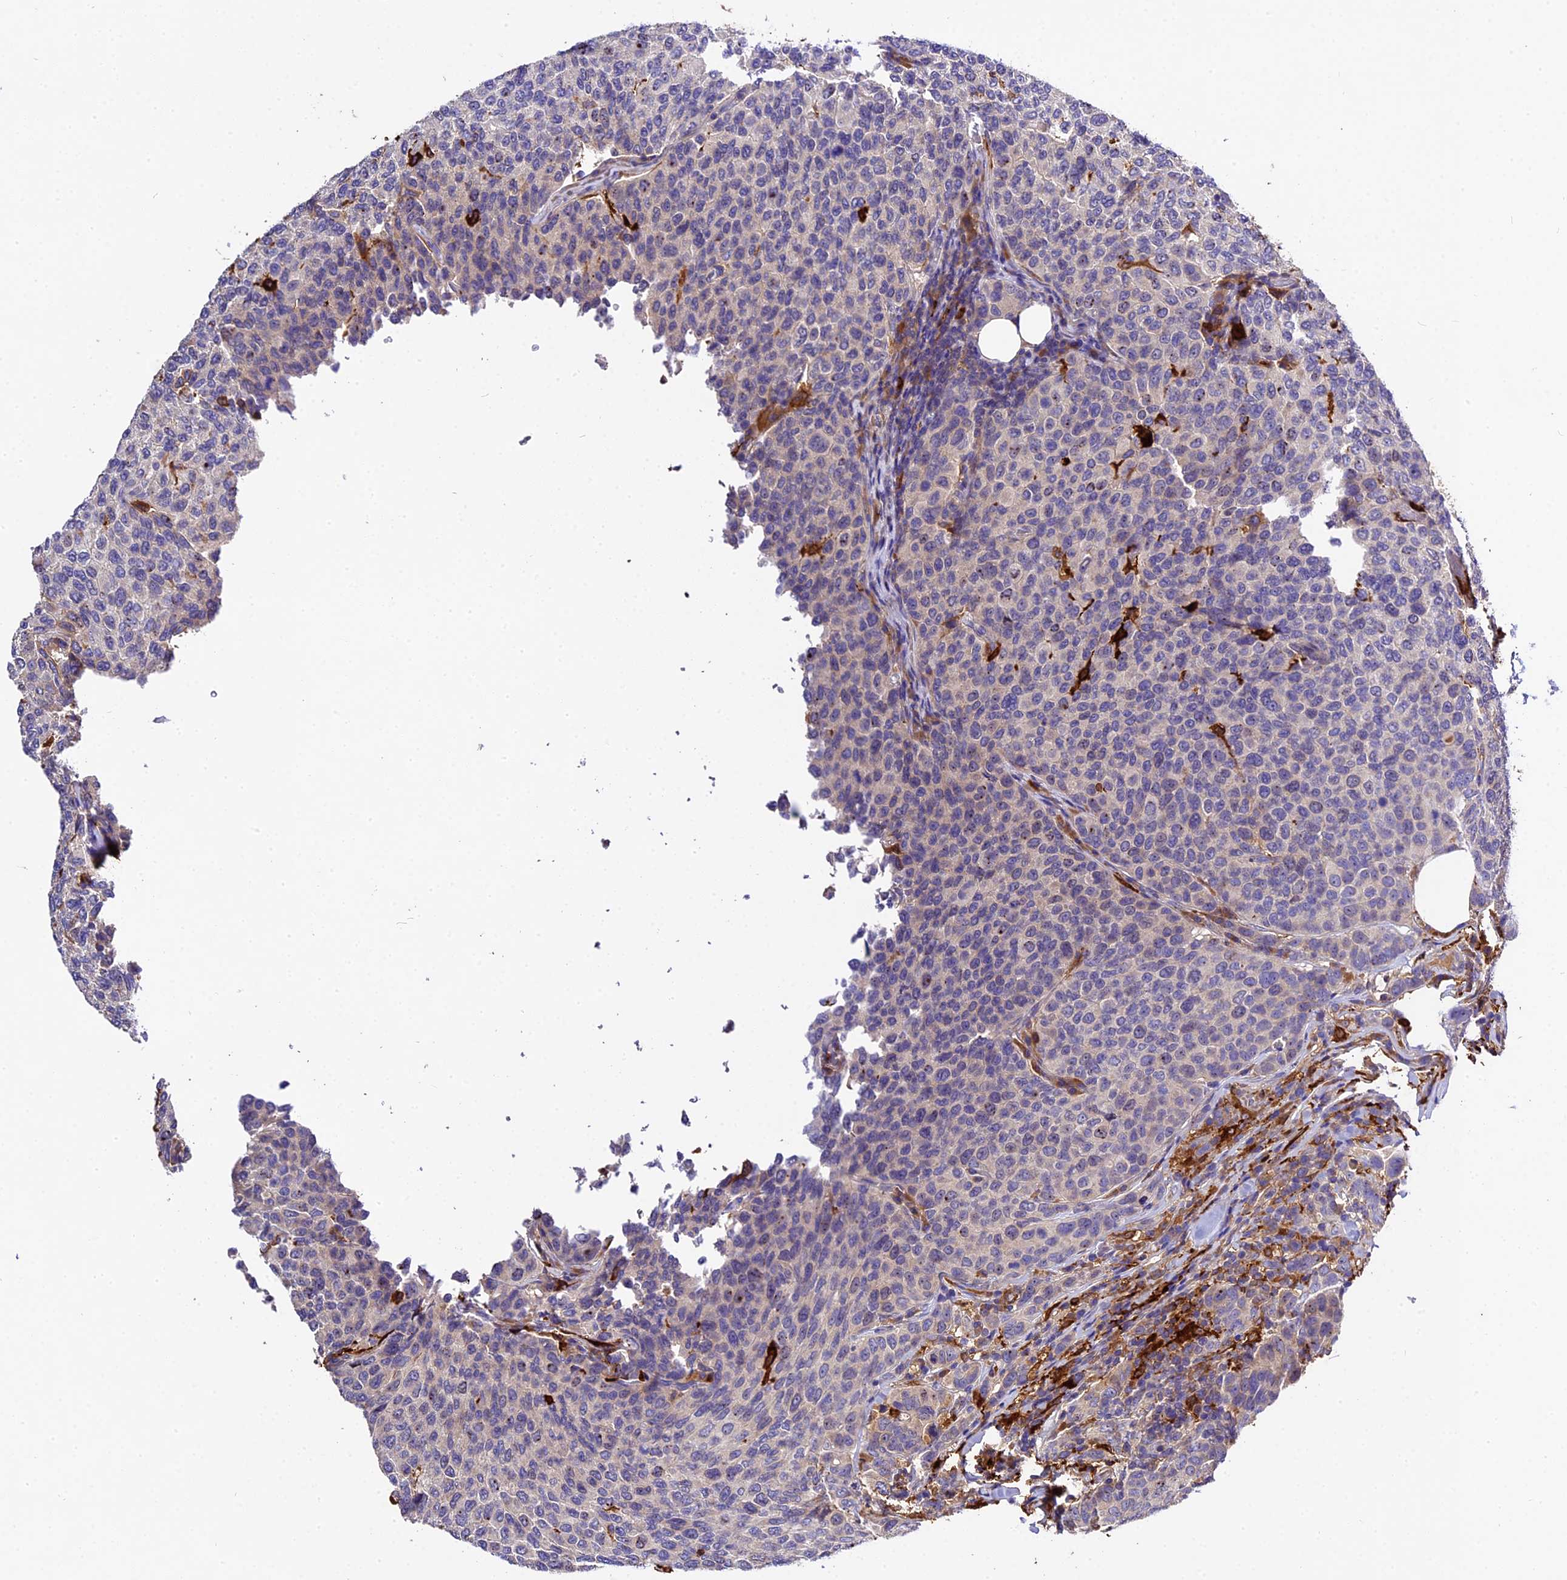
{"staining": {"intensity": "negative", "quantity": "none", "location": "none"}, "tissue": "breast cancer", "cell_type": "Tumor cells", "image_type": "cancer", "snomed": [{"axis": "morphology", "description": "Duct carcinoma"}, {"axis": "topography", "description": "Breast"}], "caption": "Tumor cells are negative for brown protein staining in infiltrating ductal carcinoma (breast). (DAB (3,3'-diaminobenzidine) immunohistochemistry (IHC), high magnification).", "gene": "CILP2", "patient": {"sex": "female", "age": 55}}